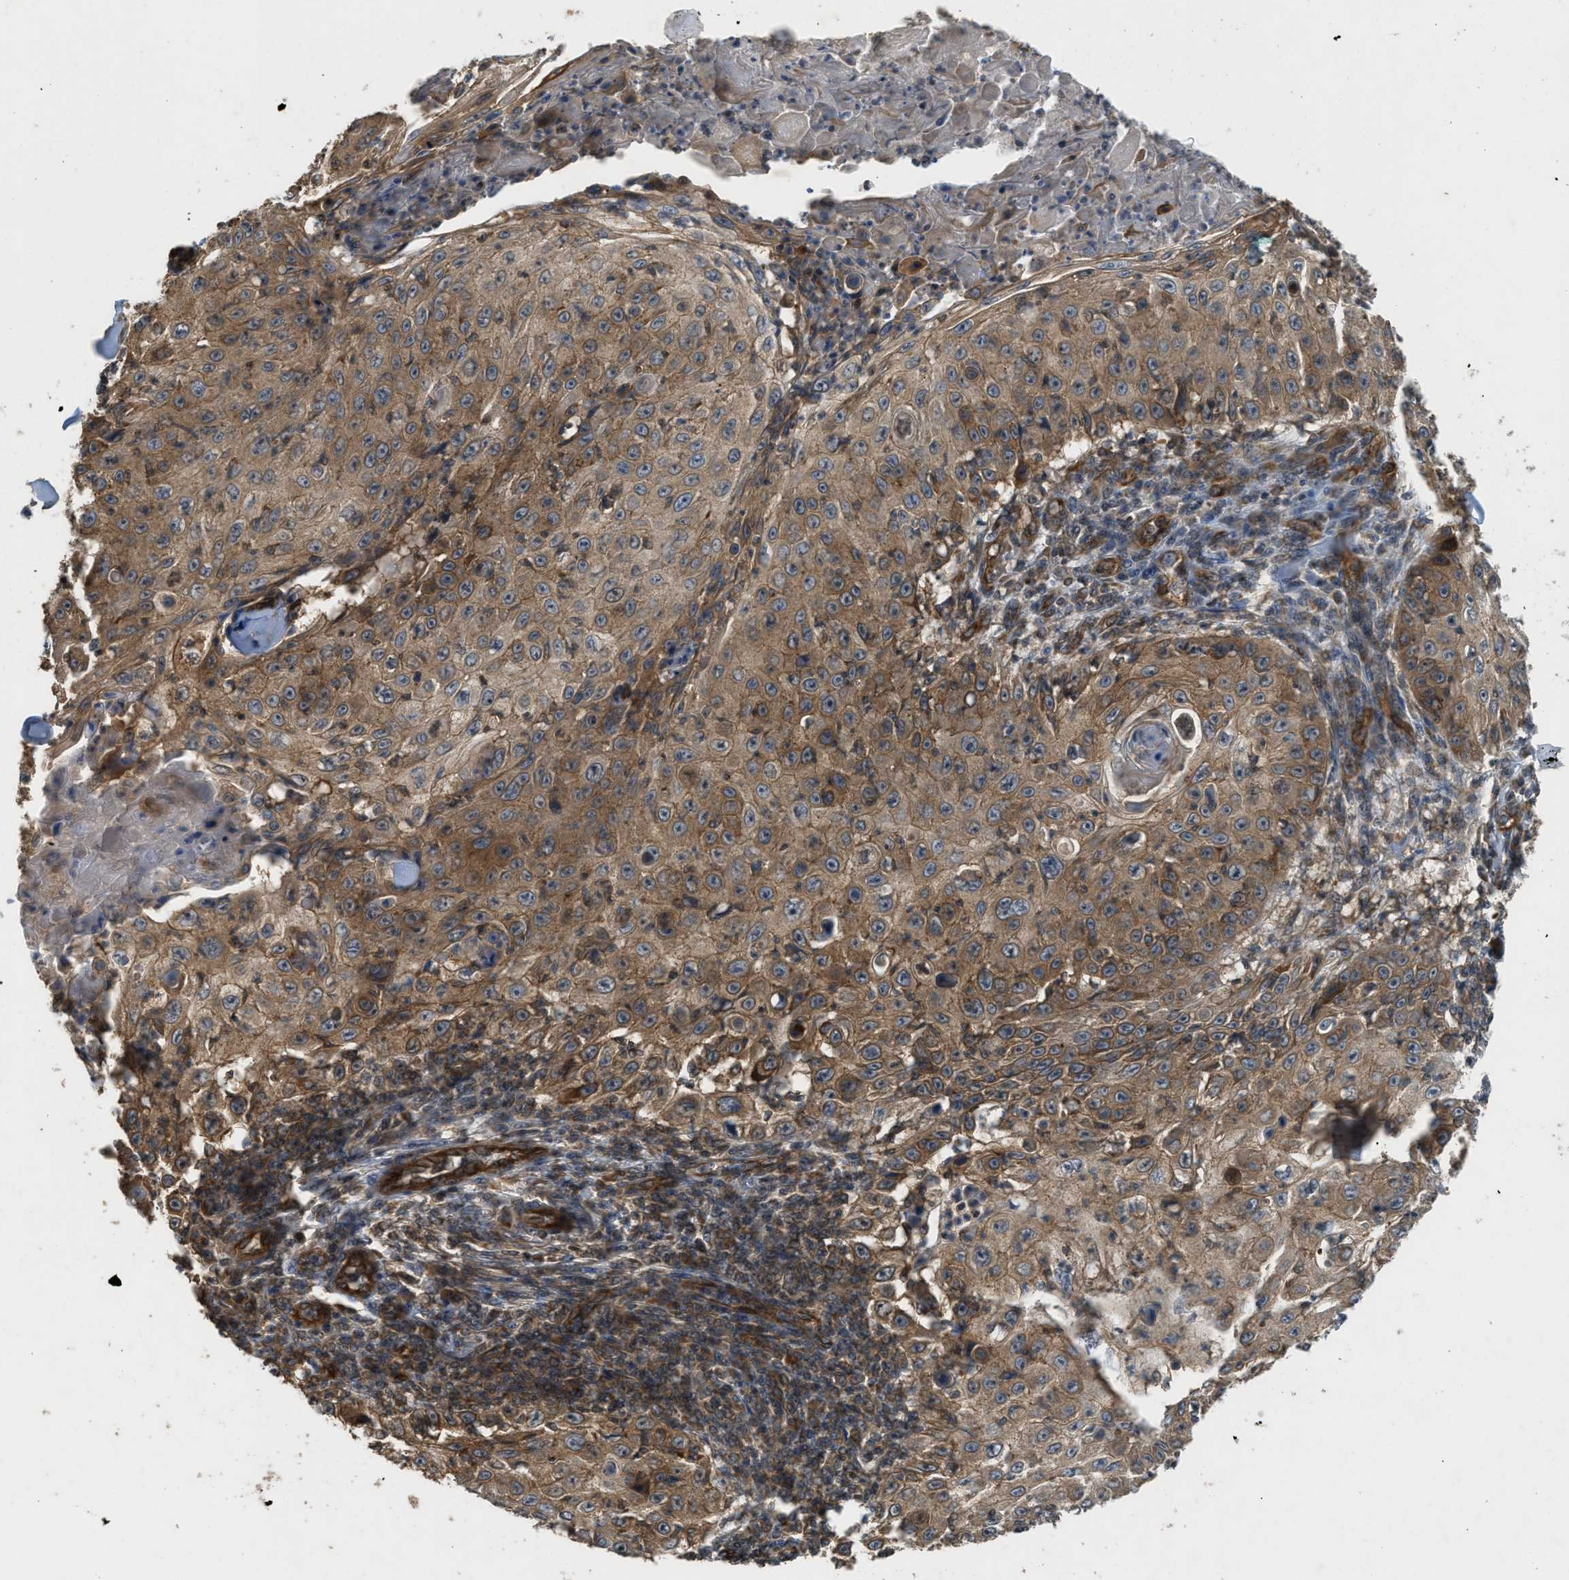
{"staining": {"intensity": "moderate", "quantity": ">75%", "location": "cytoplasmic/membranous"}, "tissue": "skin cancer", "cell_type": "Tumor cells", "image_type": "cancer", "snomed": [{"axis": "morphology", "description": "Squamous cell carcinoma, NOS"}, {"axis": "topography", "description": "Skin"}], "caption": "IHC micrograph of human skin cancer stained for a protein (brown), which displays medium levels of moderate cytoplasmic/membranous staining in about >75% of tumor cells.", "gene": "HIP1R", "patient": {"sex": "male", "age": 86}}